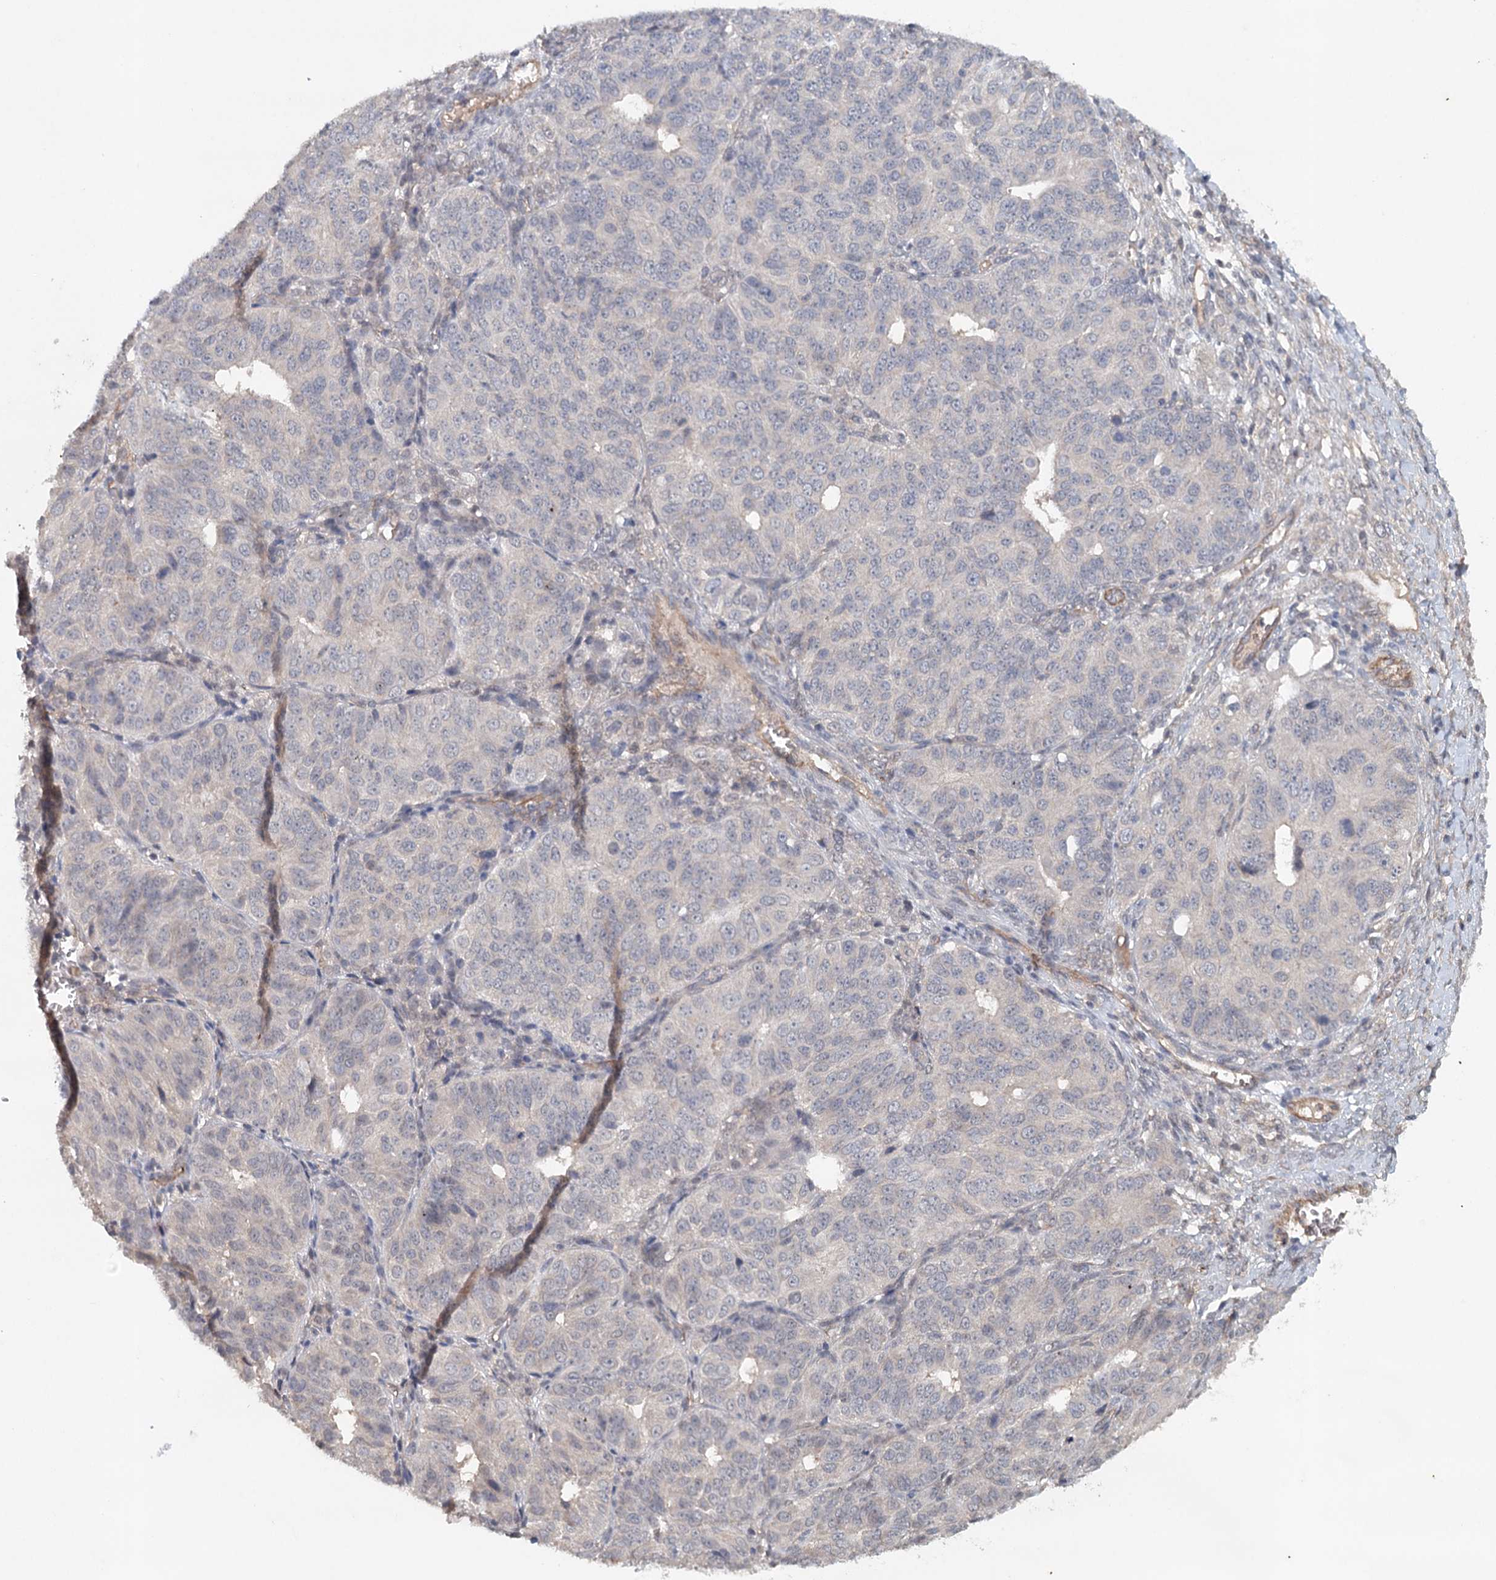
{"staining": {"intensity": "negative", "quantity": "none", "location": "none"}, "tissue": "ovarian cancer", "cell_type": "Tumor cells", "image_type": "cancer", "snomed": [{"axis": "morphology", "description": "Carcinoma, endometroid"}, {"axis": "topography", "description": "Ovary"}], "caption": "Tumor cells are negative for brown protein staining in ovarian cancer.", "gene": "SYNPO", "patient": {"sex": "female", "age": 51}}